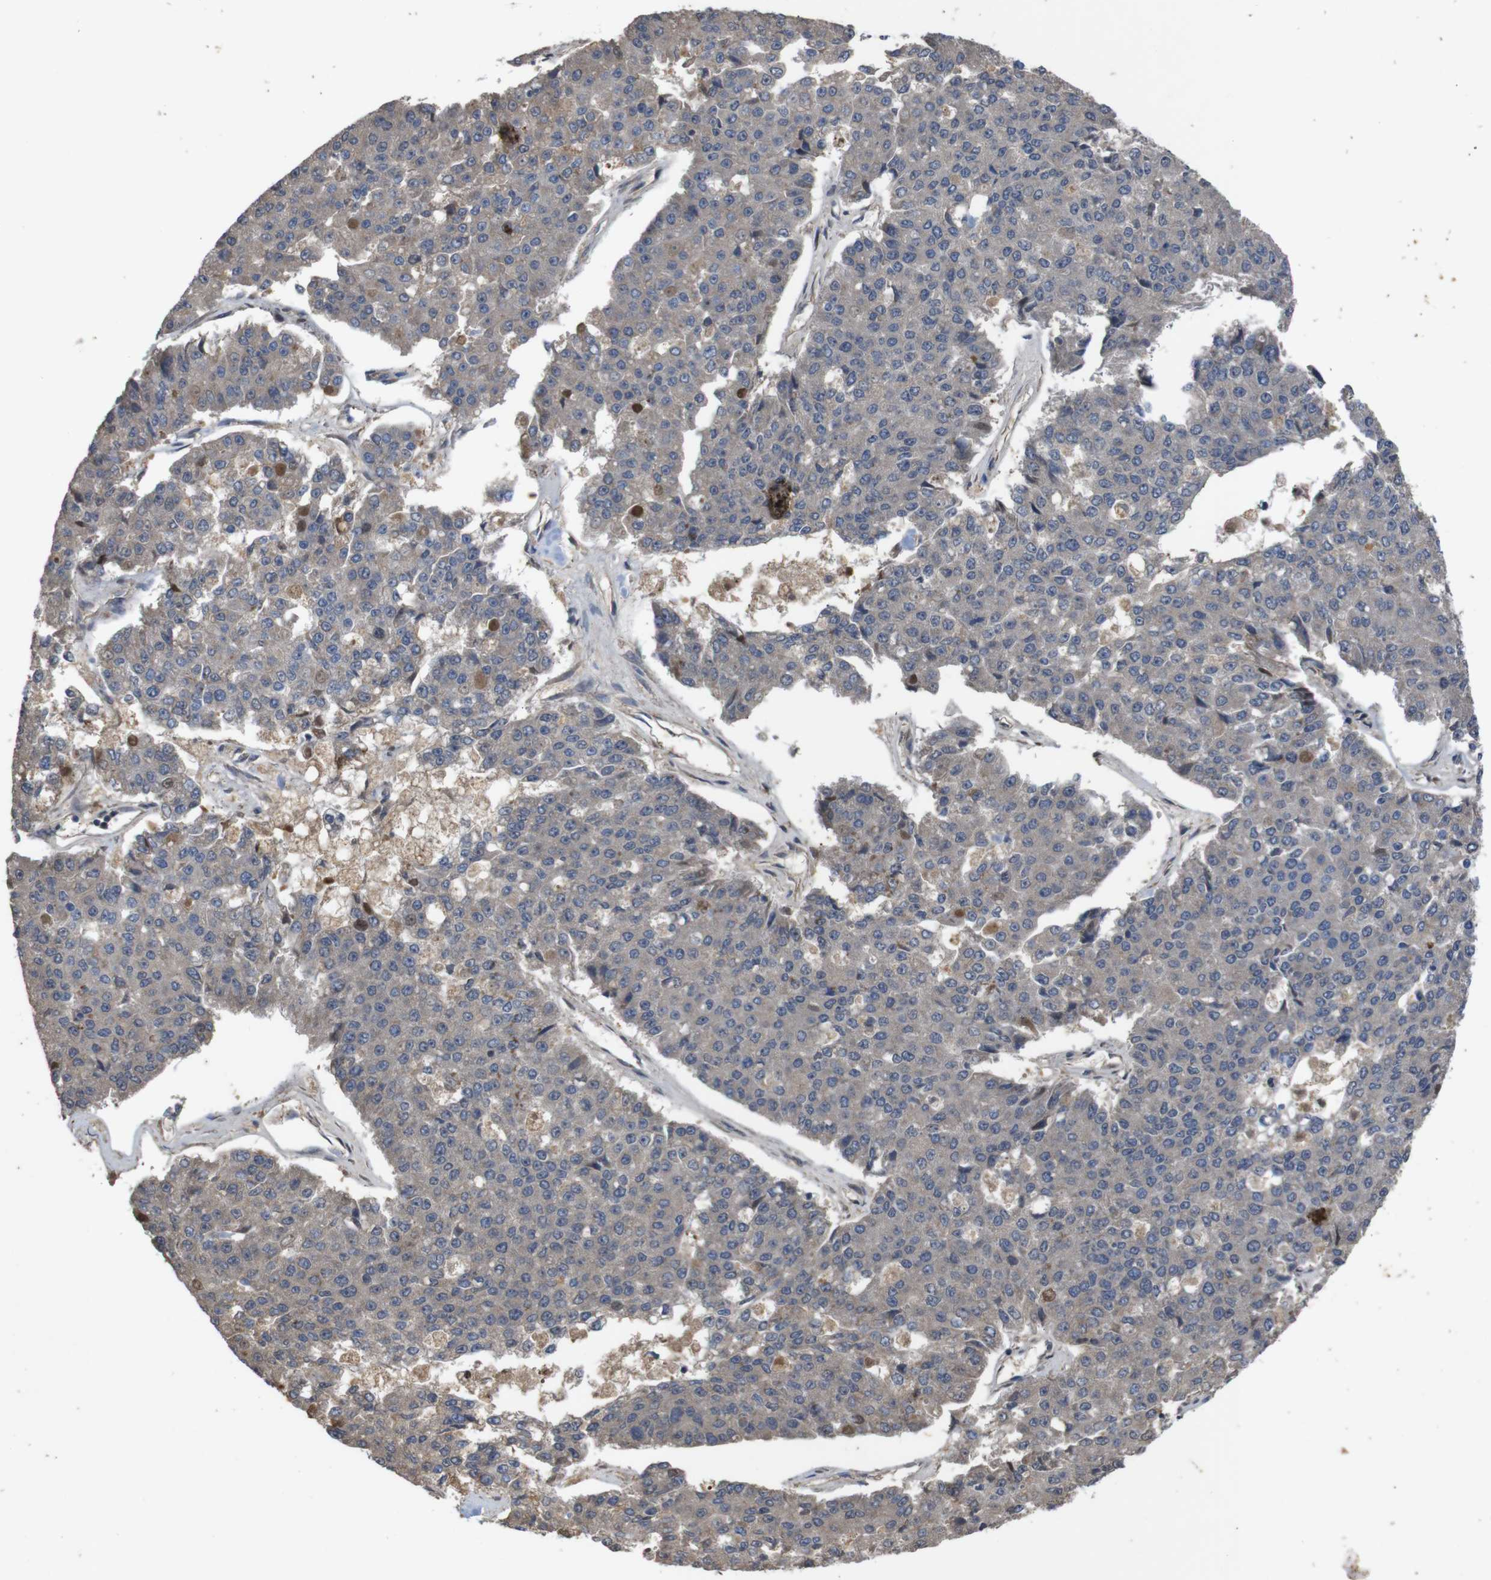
{"staining": {"intensity": "negative", "quantity": "none", "location": "none"}, "tissue": "pancreatic cancer", "cell_type": "Tumor cells", "image_type": "cancer", "snomed": [{"axis": "morphology", "description": "Adenocarcinoma, NOS"}, {"axis": "topography", "description": "Pancreas"}], "caption": "There is no significant positivity in tumor cells of pancreatic cancer (adenocarcinoma).", "gene": "PTPN1", "patient": {"sex": "male", "age": 50}}